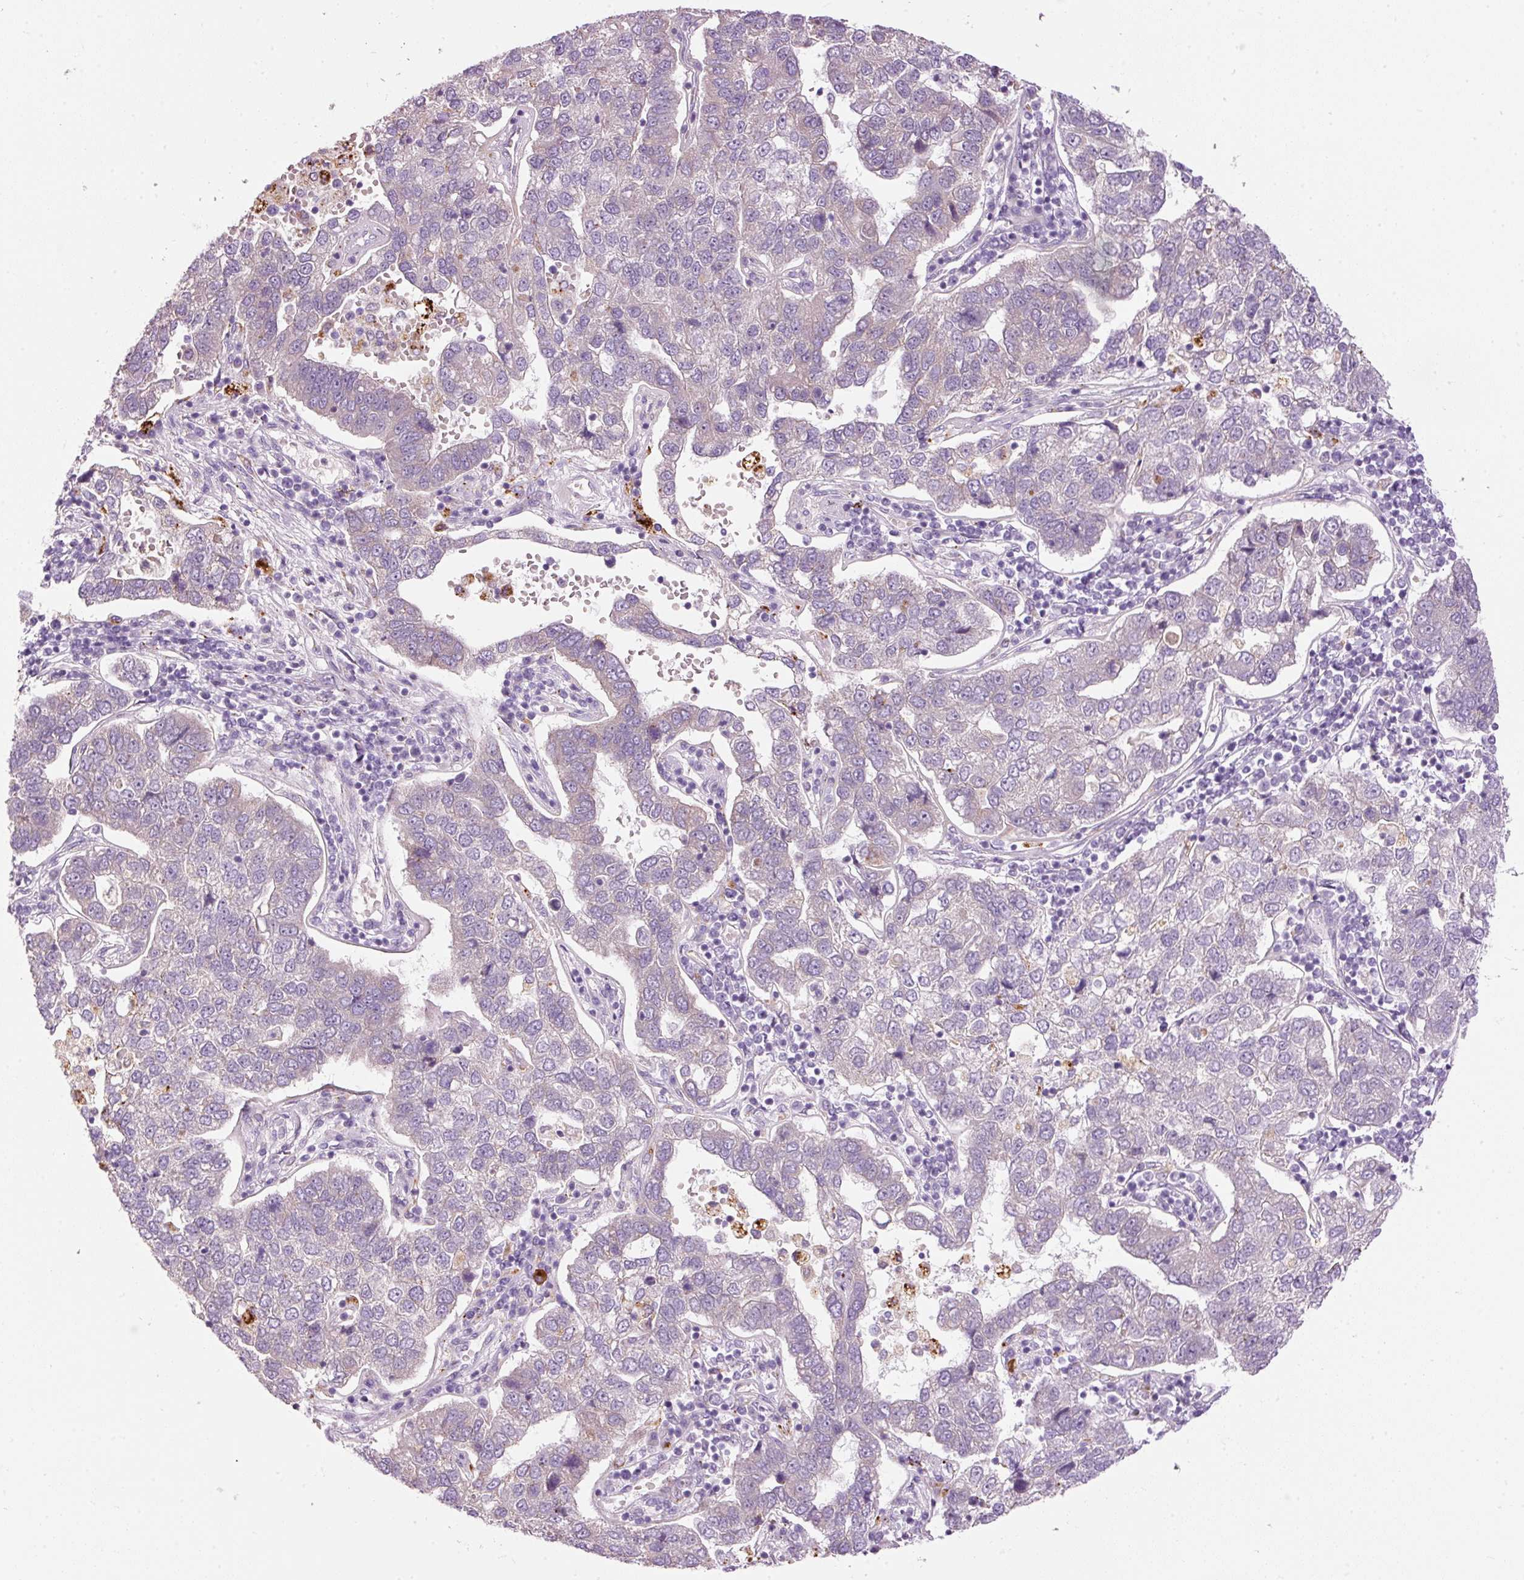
{"staining": {"intensity": "negative", "quantity": "none", "location": "none"}, "tissue": "pancreatic cancer", "cell_type": "Tumor cells", "image_type": "cancer", "snomed": [{"axis": "morphology", "description": "Adenocarcinoma, NOS"}, {"axis": "topography", "description": "Pancreas"}], "caption": "There is no significant expression in tumor cells of pancreatic adenocarcinoma.", "gene": "ZNF639", "patient": {"sex": "female", "age": 61}}